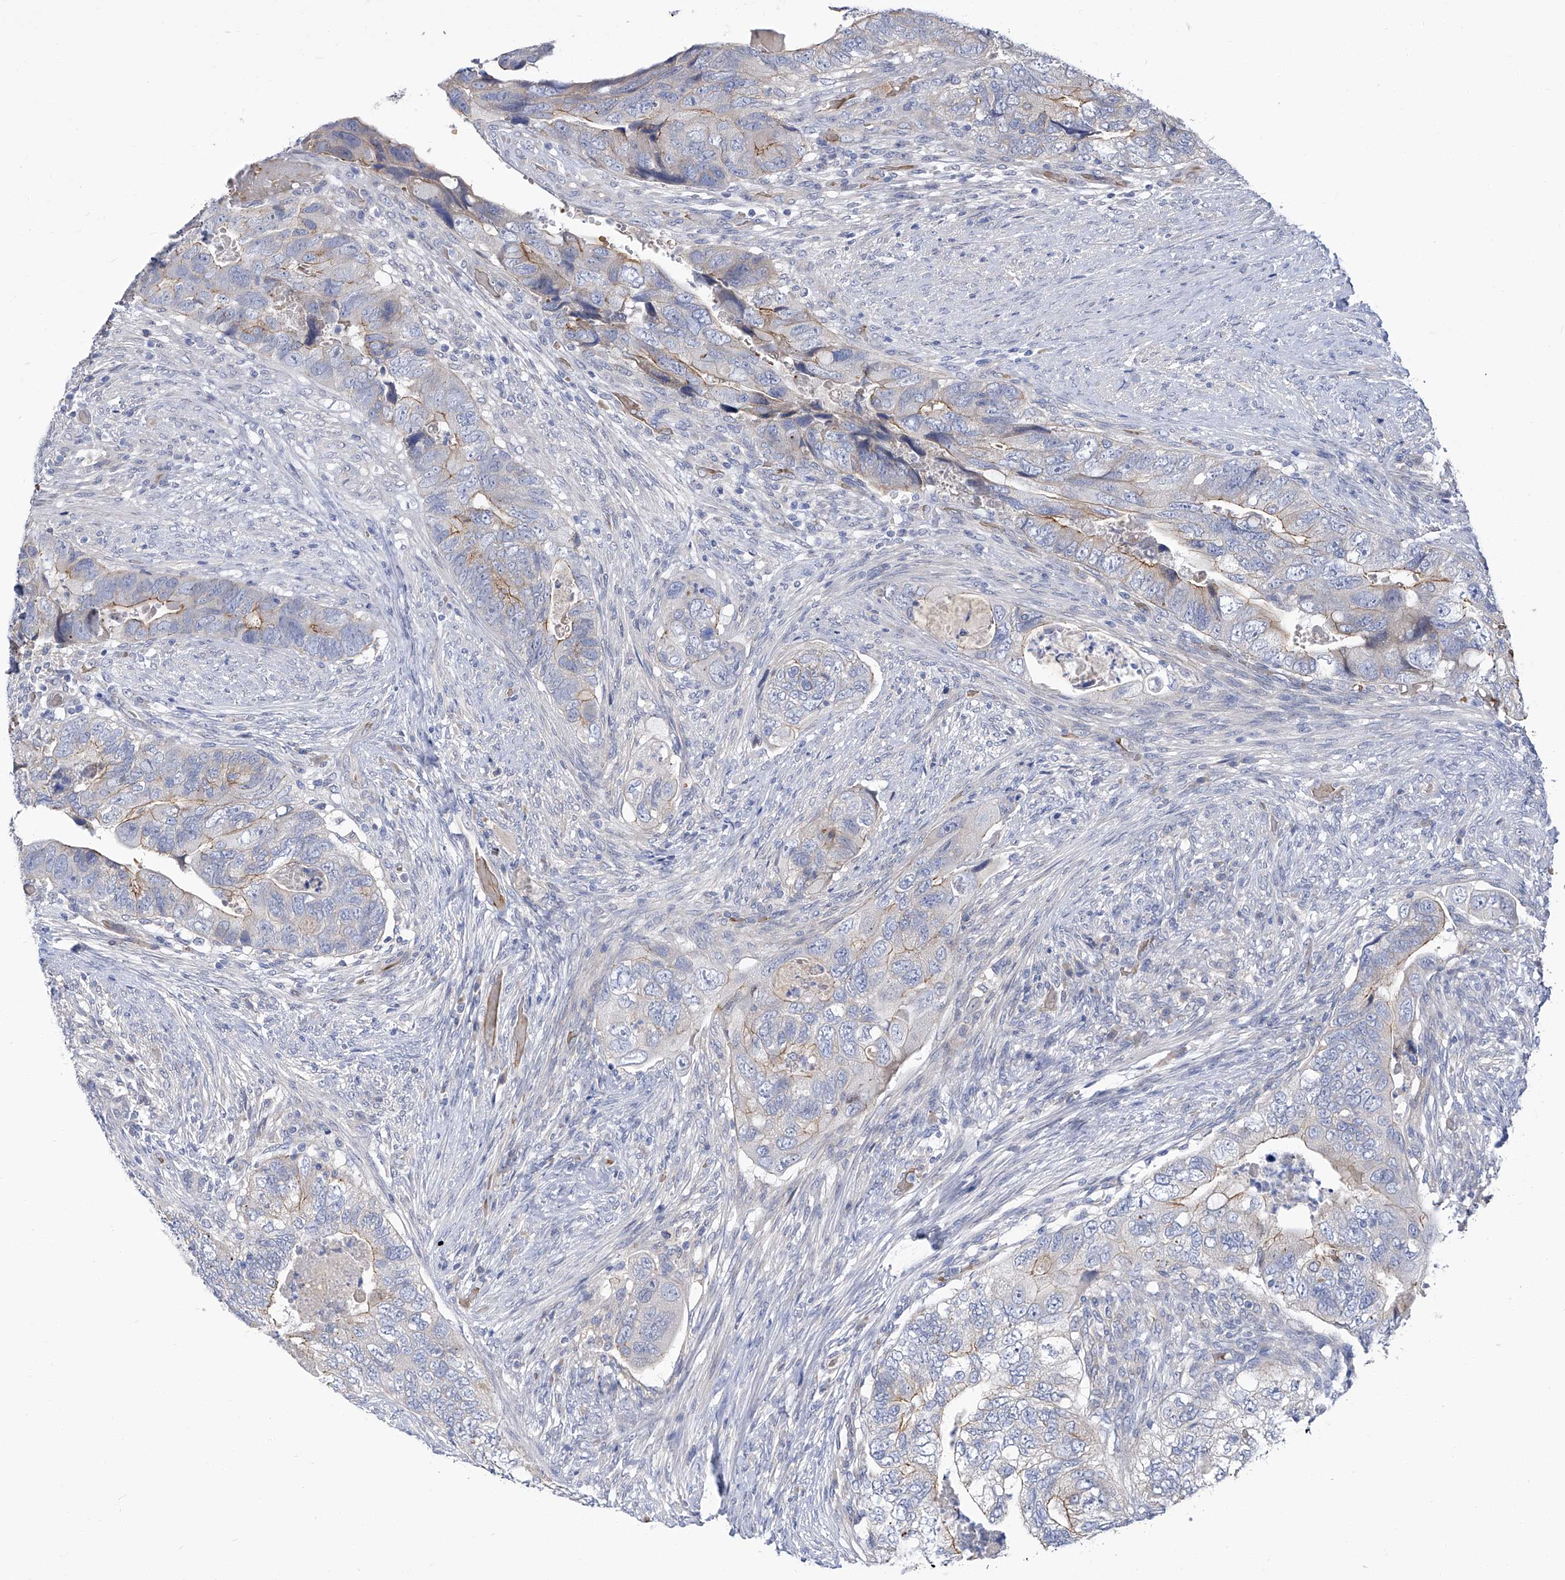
{"staining": {"intensity": "moderate", "quantity": "<25%", "location": "cytoplasmic/membranous"}, "tissue": "colorectal cancer", "cell_type": "Tumor cells", "image_type": "cancer", "snomed": [{"axis": "morphology", "description": "Adenocarcinoma, NOS"}, {"axis": "topography", "description": "Rectum"}], "caption": "DAB (3,3'-diaminobenzidine) immunohistochemical staining of human colorectal cancer (adenocarcinoma) shows moderate cytoplasmic/membranous protein expression in approximately <25% of tumor cells.", "gene": "PARD3", "patient": {"sex": "male", "age": 63}}